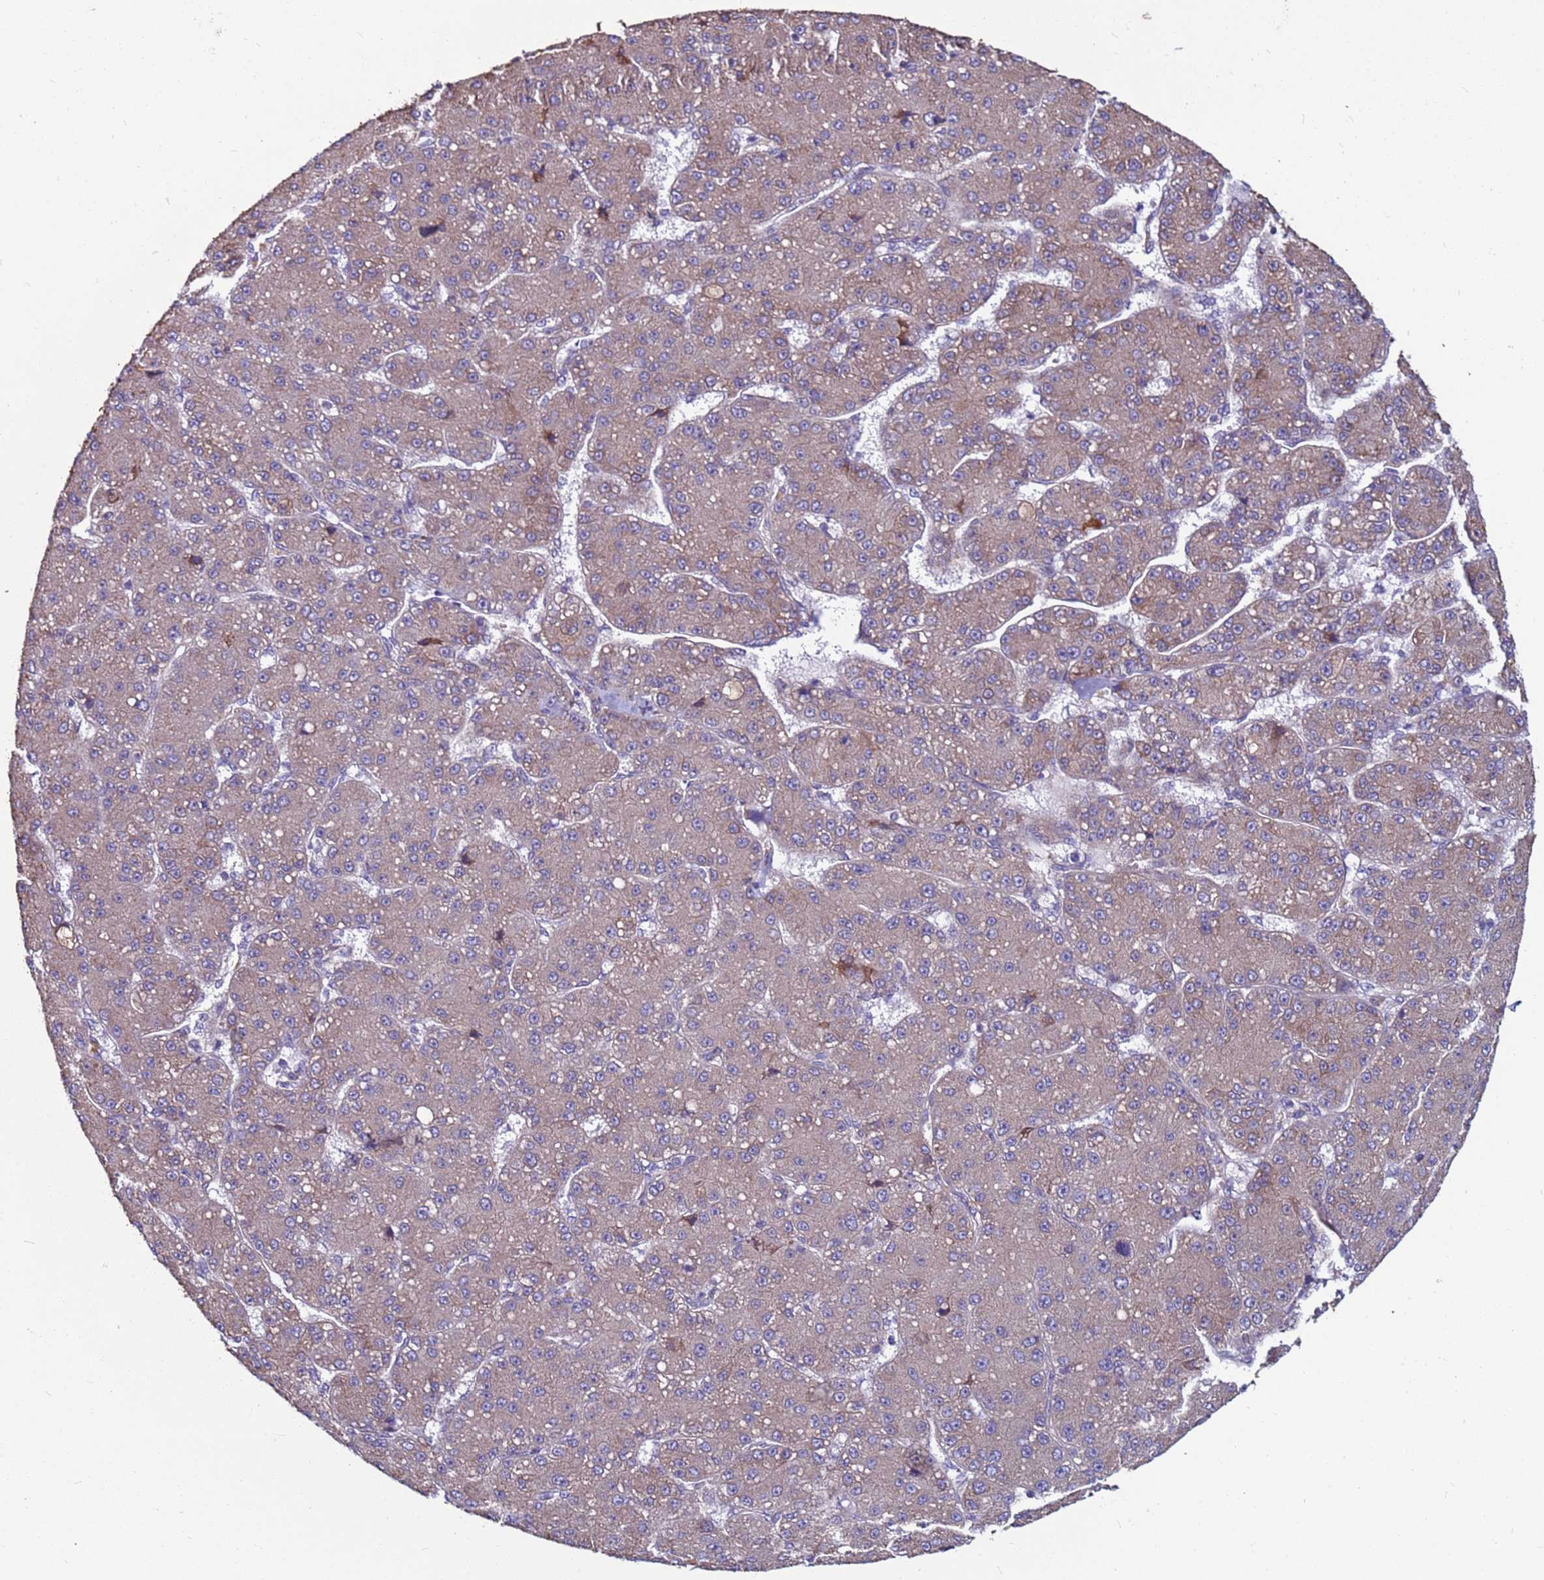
{"staining": {"intensity": "weak", "quantity": "25%-75%", "location": "cytoplasmic/membranous"}, "tissue": "liver cancer", "cell_type": "Tumor cells", "image_type": "cancer", "snomed": [{"axis": "morphology", "description": "Carcinoma, Hepatocellular, NOS"}, {"axis": "topography", "description": "Liver"}], "caption": "There is low levels of weak cytoplasmic/membranous staining in tumor cells of hepatocellular carcinoma (liver), as demonstrated by immunohistochemical staining (brown color).", "gene": "MCRIP1", "patient": {"sex": "male", "age": 67}}